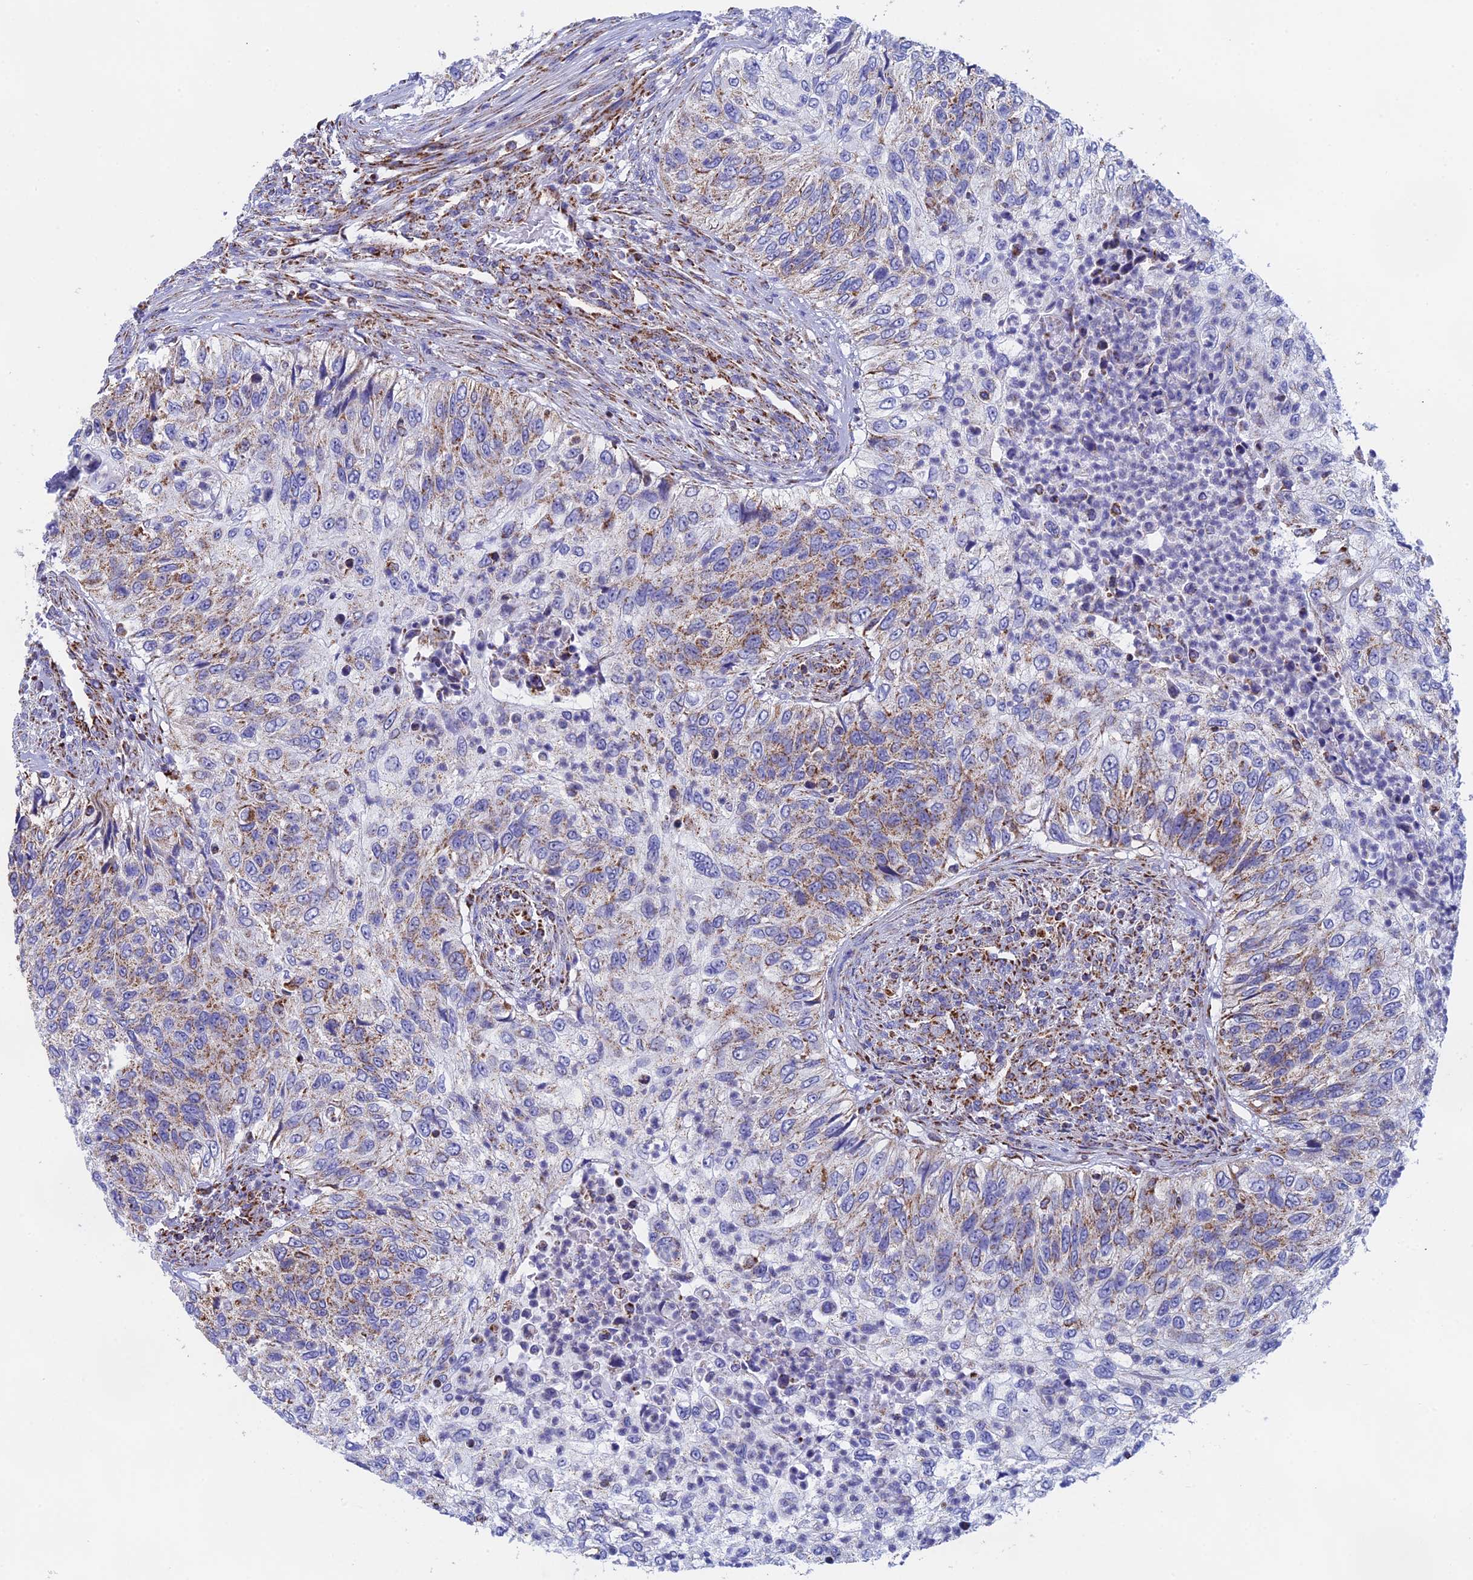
{"staining": {"intensity": "moderate", "quantity": "<25%", "location": "cytoplasmic/membranous"}, "tissue": "urothelial cancer", "cell_type": "Tumor cells", "image_type": "cancer", "snomed": [{"axis": "morphology", "description": "Urothelial carcinoma, High grade"}, {"axis": "topography", "description": "Urinary bladder"}], "caption": "A micrograph of human urothelial cancer stained for a protein demonstrates moderate cytoplasmic/membranous brown staining in tumor cells.", "gene": "NDUFA5", "patient": {"sex": "female", "age": 60}}